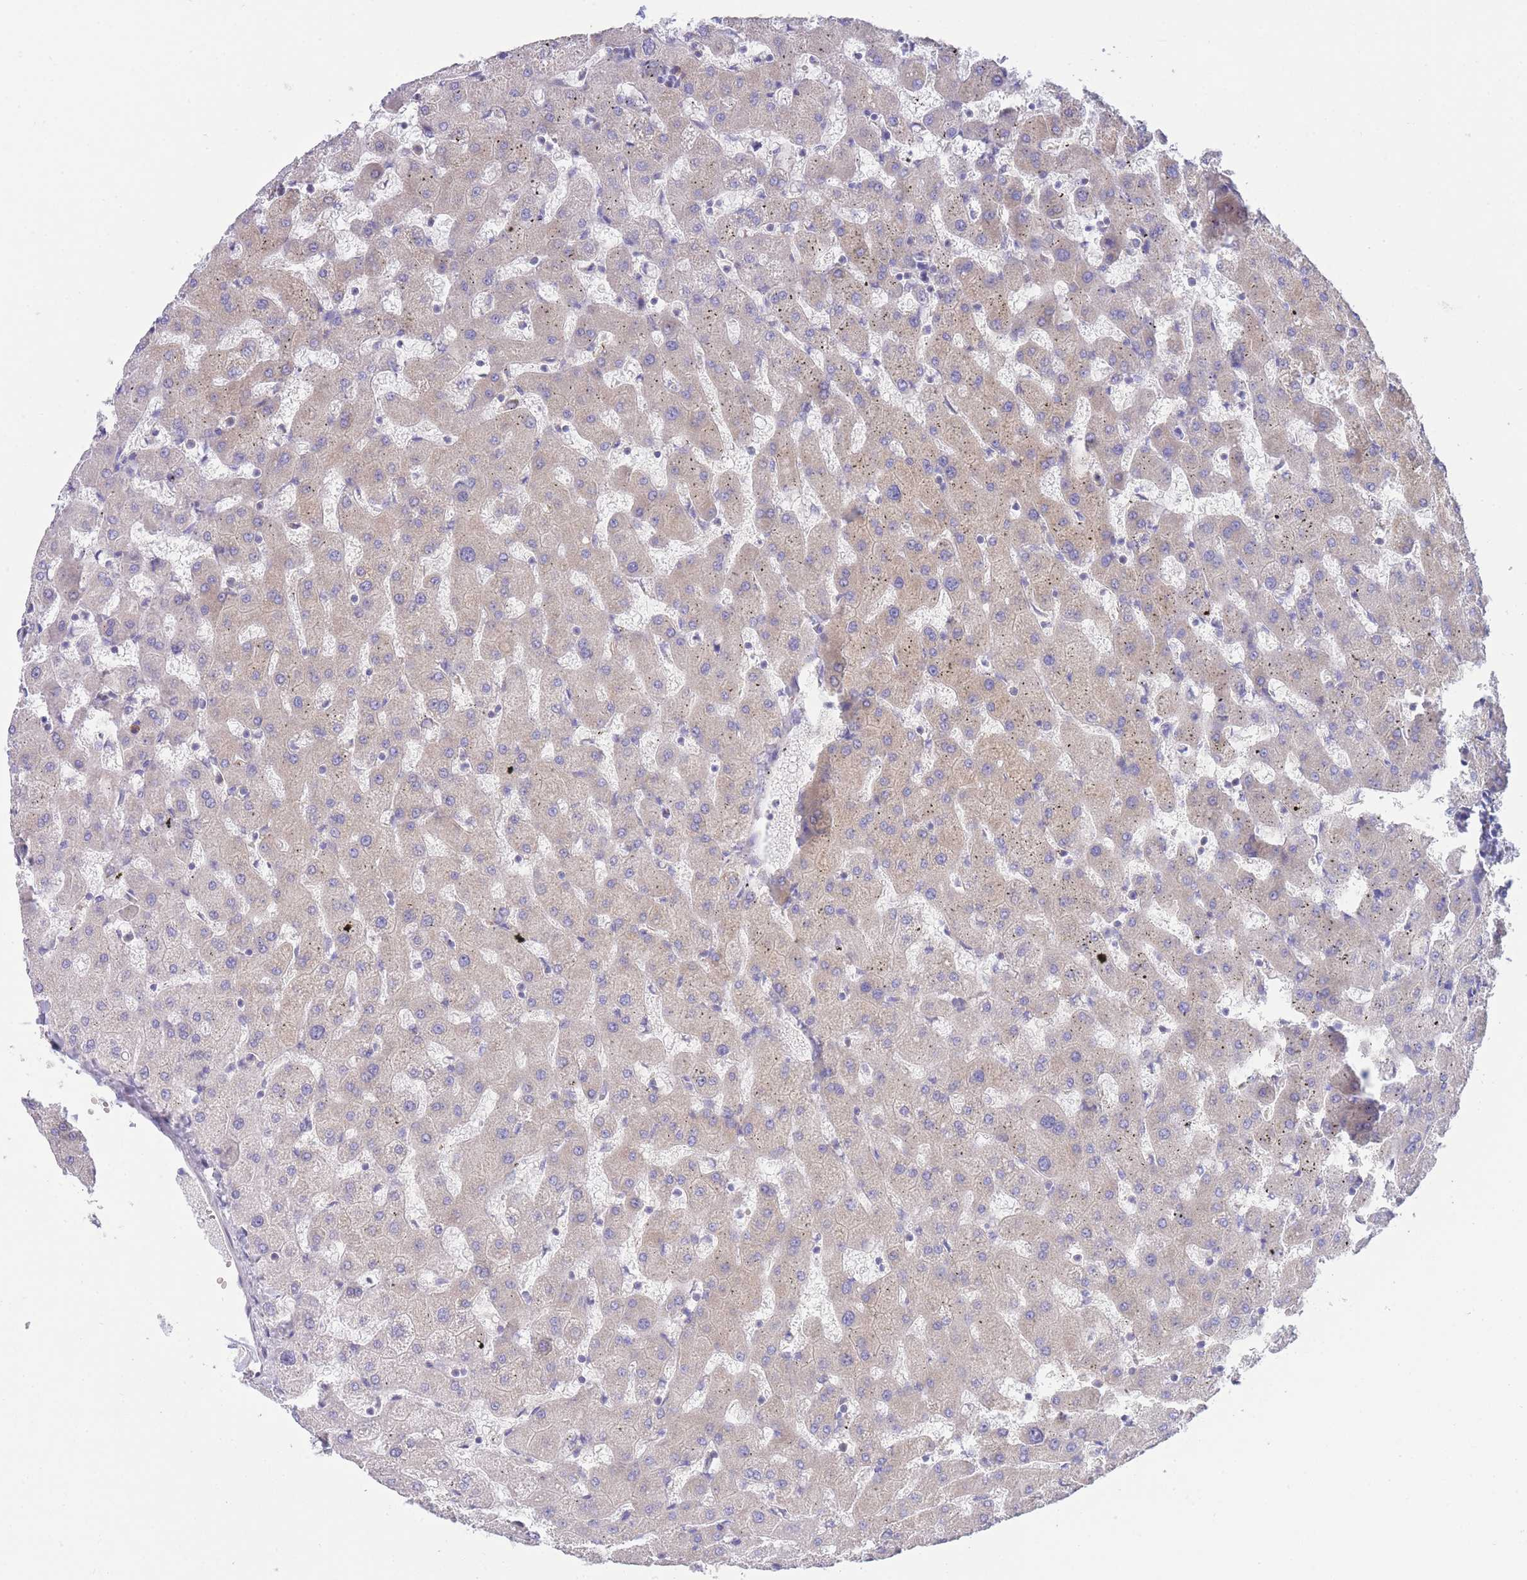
{"staining": {"intensity": "weak", "quantity": "25%-75%", "location": "cytoplasmic/membranous"}, "tissue": "liver", "cell_type": "Cholangiocytes", "image_type": "normal", "snomed": [{"axis": "morphology", "description": "Normal tissue, NOS"}, {"axis": "topography", "description": "Liver"}], "caption": "Liver stained with a brown dye reveals weak cytoplasmic/membranous positive positivity in about 25%-75% of cholangiocytes.", "gene": "SH2B2", "patient": {"sex": "female", "age": 63}}